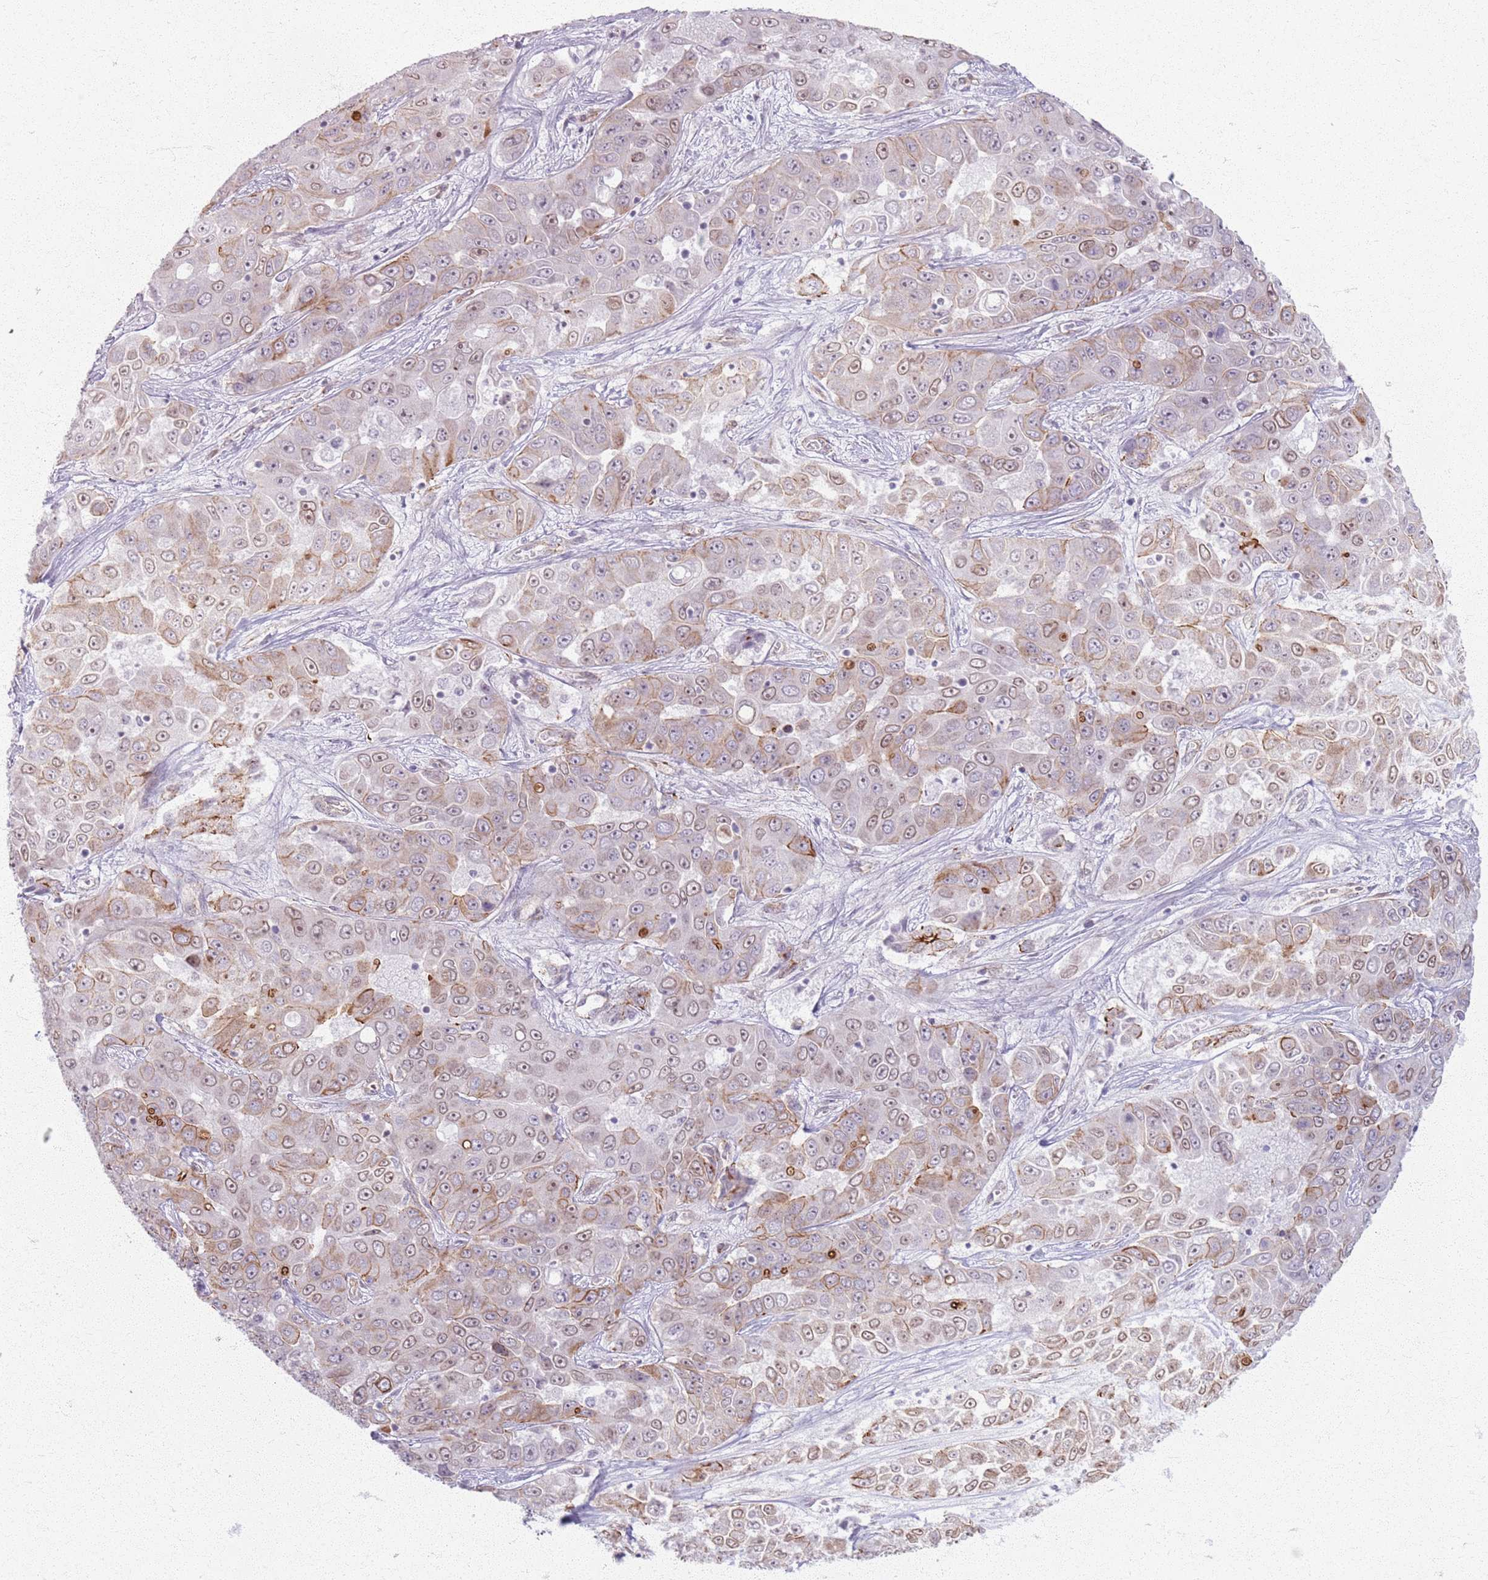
{"staining": {"intensity": "moderate", "quantity": "<25%", "location": "cytoplasmic/membranous"}, "tissue": "liver cancer", "cell_type": "Tumor cells", "image_type": "cancer", "snomed": [{"axis": "morphology", "description": "Cholangiocarcinoma"}, {"axis": "topography", "description": "Liver"}], "caption": "There is low levels of moderate cytoplasmic/membranous expression in tumor cells of cholangiocarcinoma (liver), as demonstrated by immunohistochemical staining (brown color).", "gene": "KCNA5", "patient": {"sex": "female", "age": 52}}